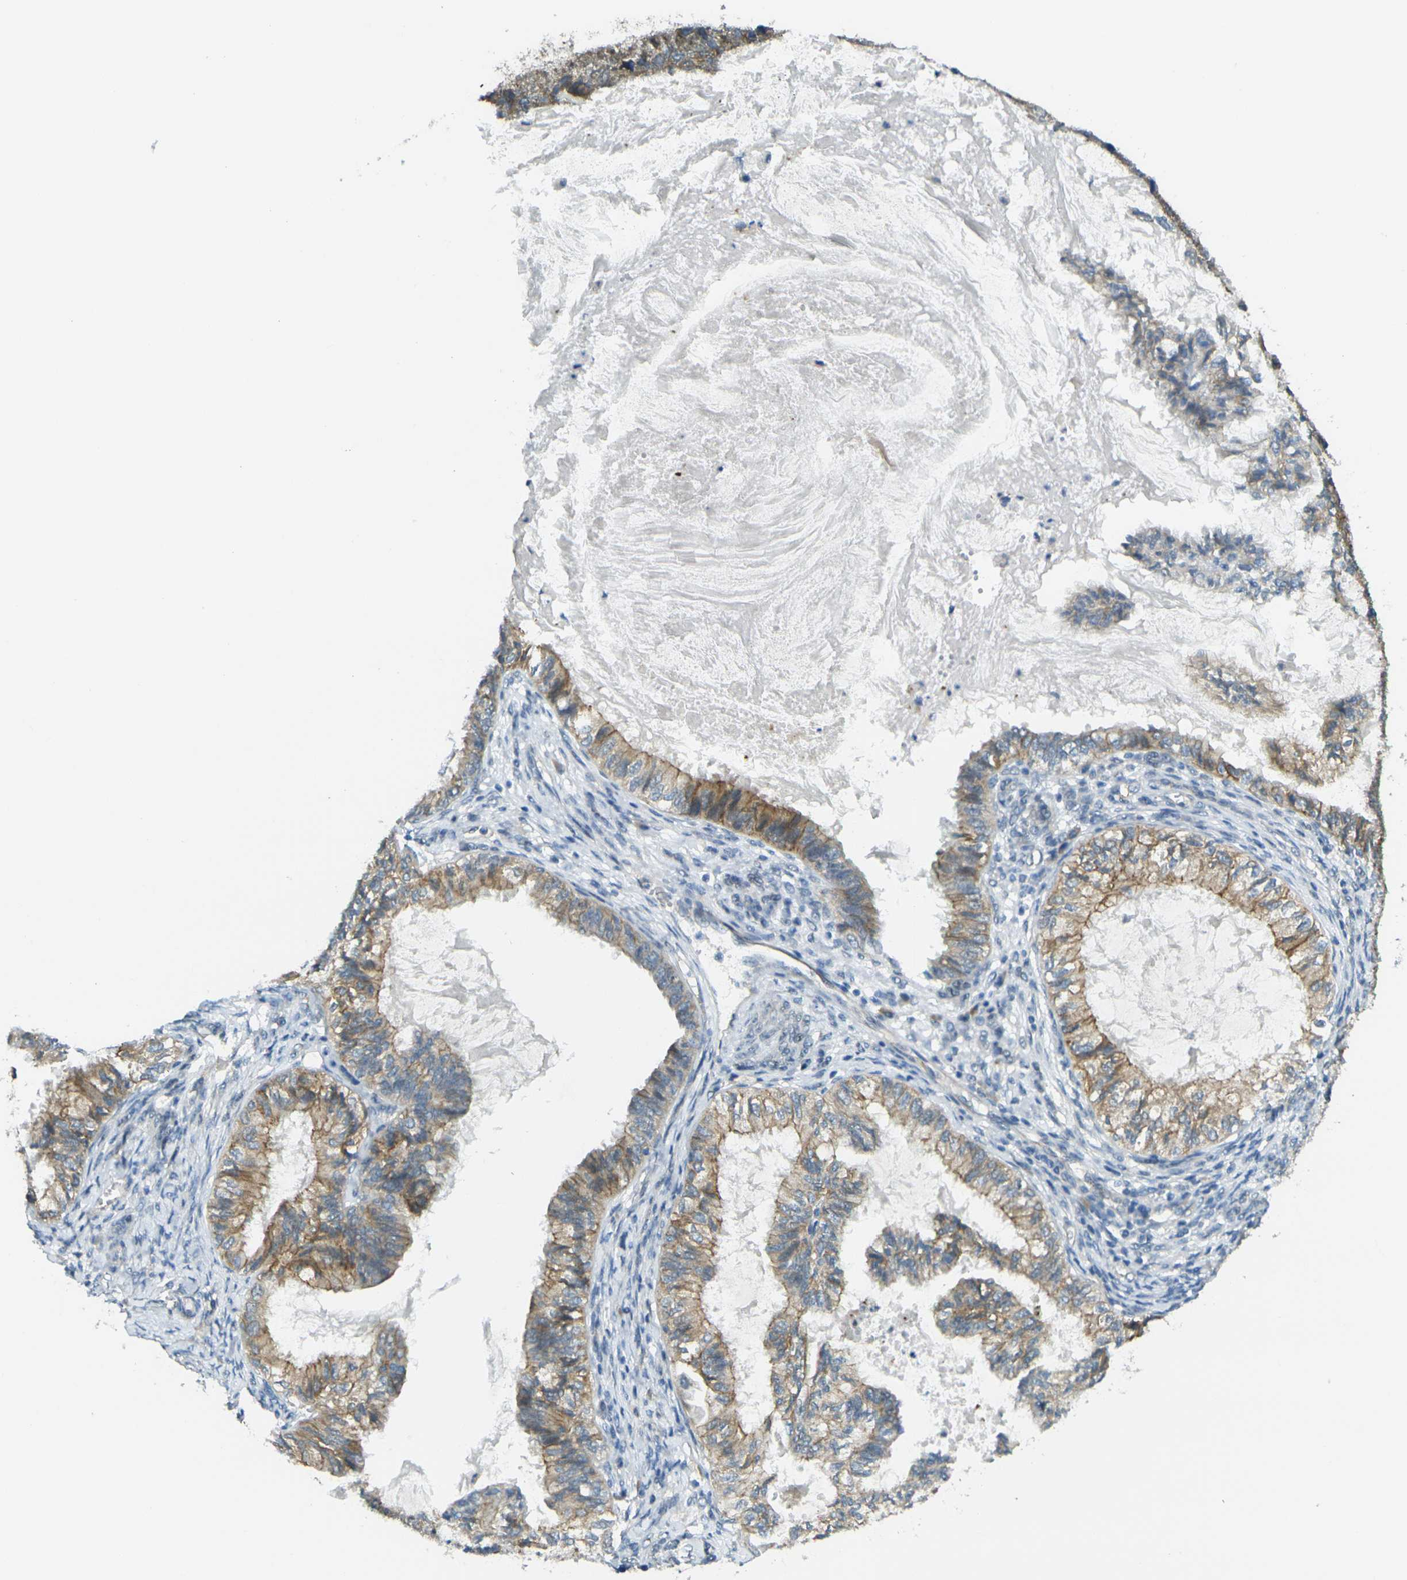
{"staining": {"intensity": "moderate", "quantity": ">75%", "location": "cytoplasmic/membranous"}, "tissue": "cervical cancer", "cell_type": "Tumor cells", "image_type": "cancer", "snomed": [{"axis": "morphology", "description": "Normal tissue, NOS"}, {"axis": "morphology", "description": "Adenocarcinoma, NOS"}, {"axis": "topography", "description": "Cervix"}, {"axis": "topography", "description": "Endometrium"}], "caption": "DAB (3,3'-diaminobenzidine) immunohistochemical staining of cervical adenocarcinoma reveals moderate cytoplasmic/membranous protein expression in about >75% of tumor cells.", "gene": "RHBDD1", "patient": {"sex": "female", "age": 86}}